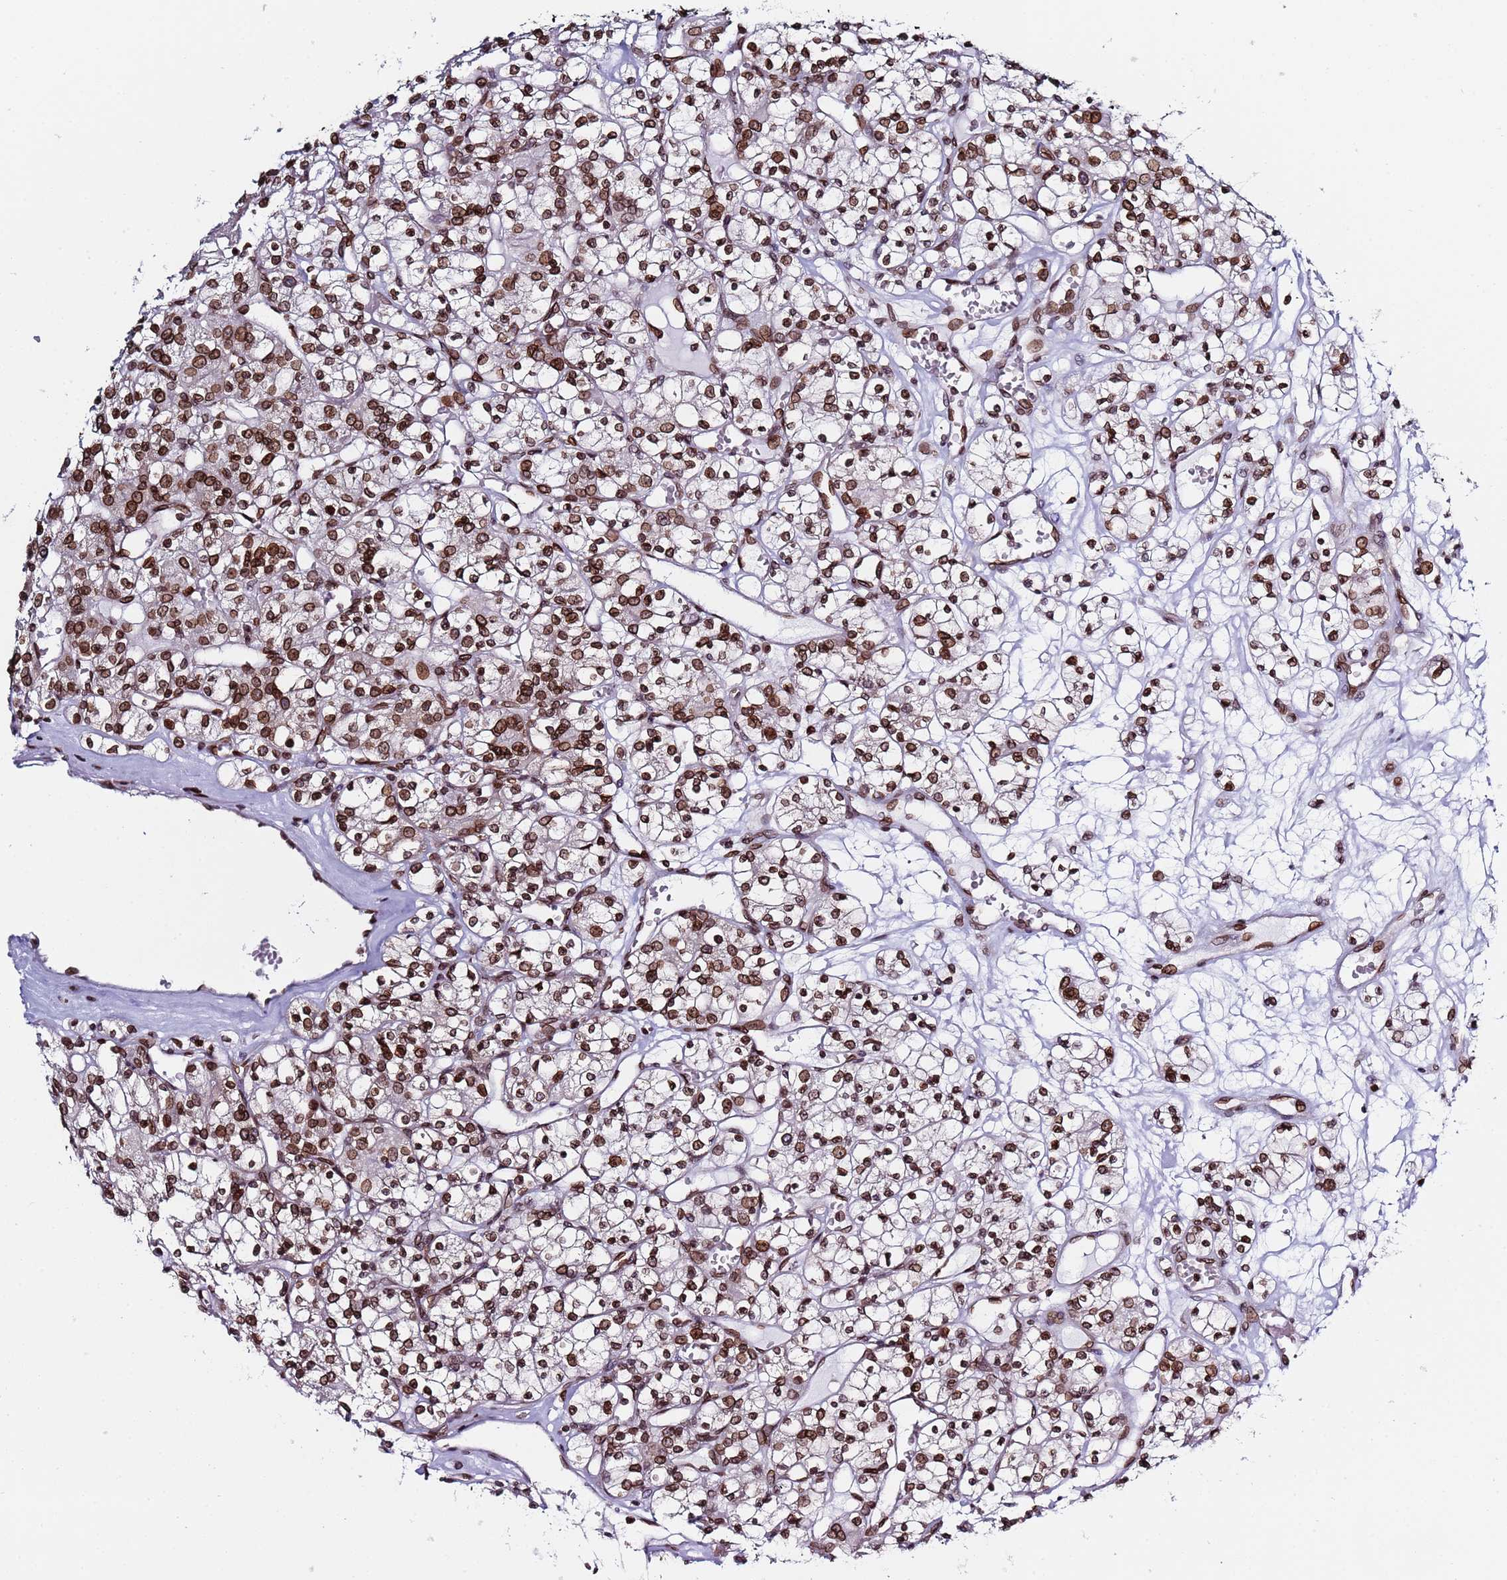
{"staining": {"intensity": "strong", "quantity": ">75%", "location": "nuclear"}, "tissue": "renal cancer", "cell_type": "Tumor cells", "image_type": "cancer", "snomed": [{"axis": "morphology", "description": "Adenocarcinoma, NOS"}, {"axis": "topography", "description": "Kidney"}], "caption": "A brown stain shows strong nuclear expression of a protein in human adenocarcinoma (renal) tumor cells.", "gene": "TOR1AIP1", "patient": {"sex": "female", "age": 59}}